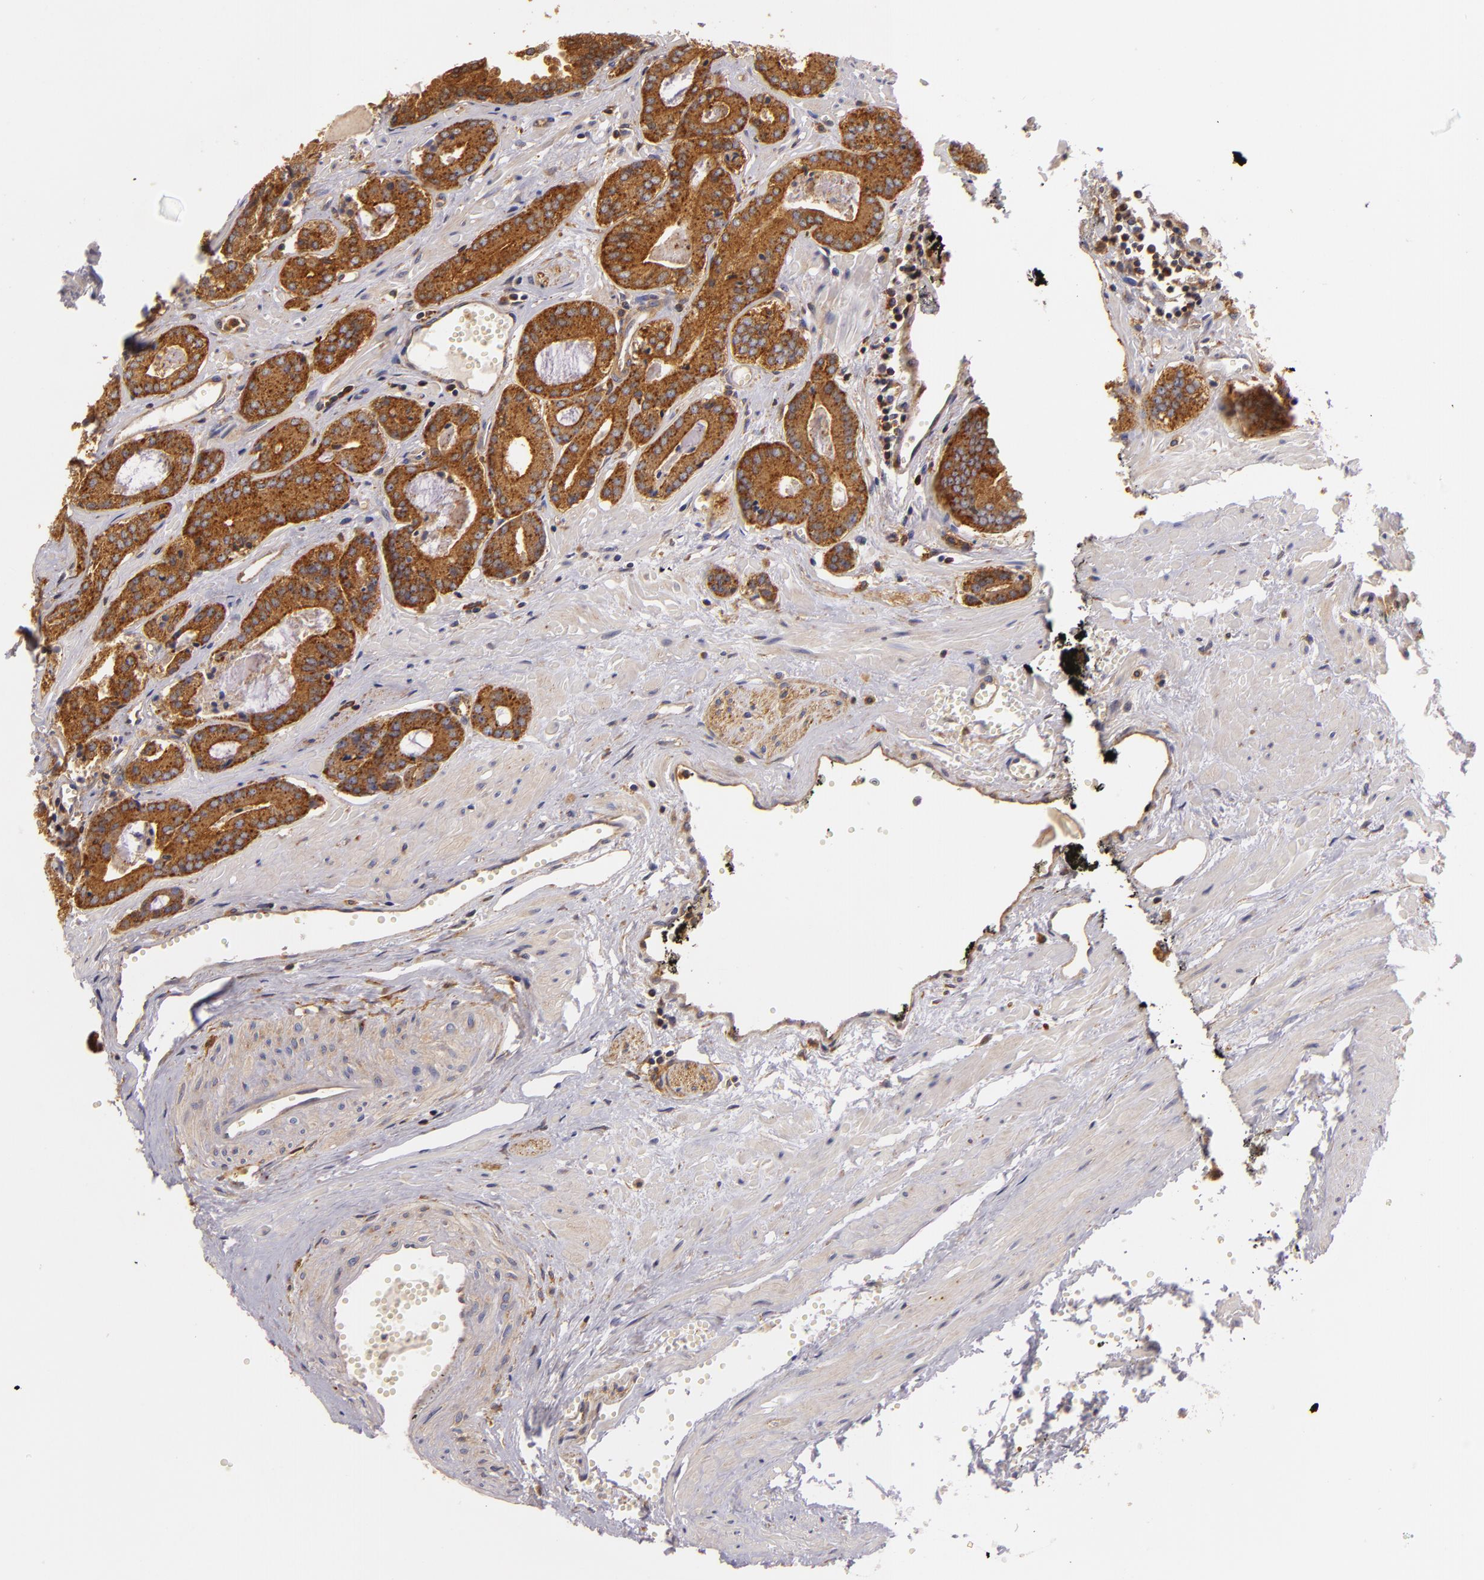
{"staining": {"intensity": "strong", "quantity": ">75%", "location": "cytoplasmic/membranous"}, "tissue": "prostate cancer", "cell_type": "Tumor cells", "image_type": "cancer", "snomed": [{"axis": "morphology", "description": "Adenocarcinoma, High grade"}, {"axis": "topography", "description": "Prostate"}], "caption": "A micrograph of prostate adenocarcinoma (high-grade) stained for a protein demonstrates strong cytoplasmic/membranous brown staining in tumor cells. Using DAB (brown) and hematoxylin (blue) stains, captured at high magnification using brightfield microscopy.", "gene": "TOM1", "patient": {"sex": "male", "age": 56}}